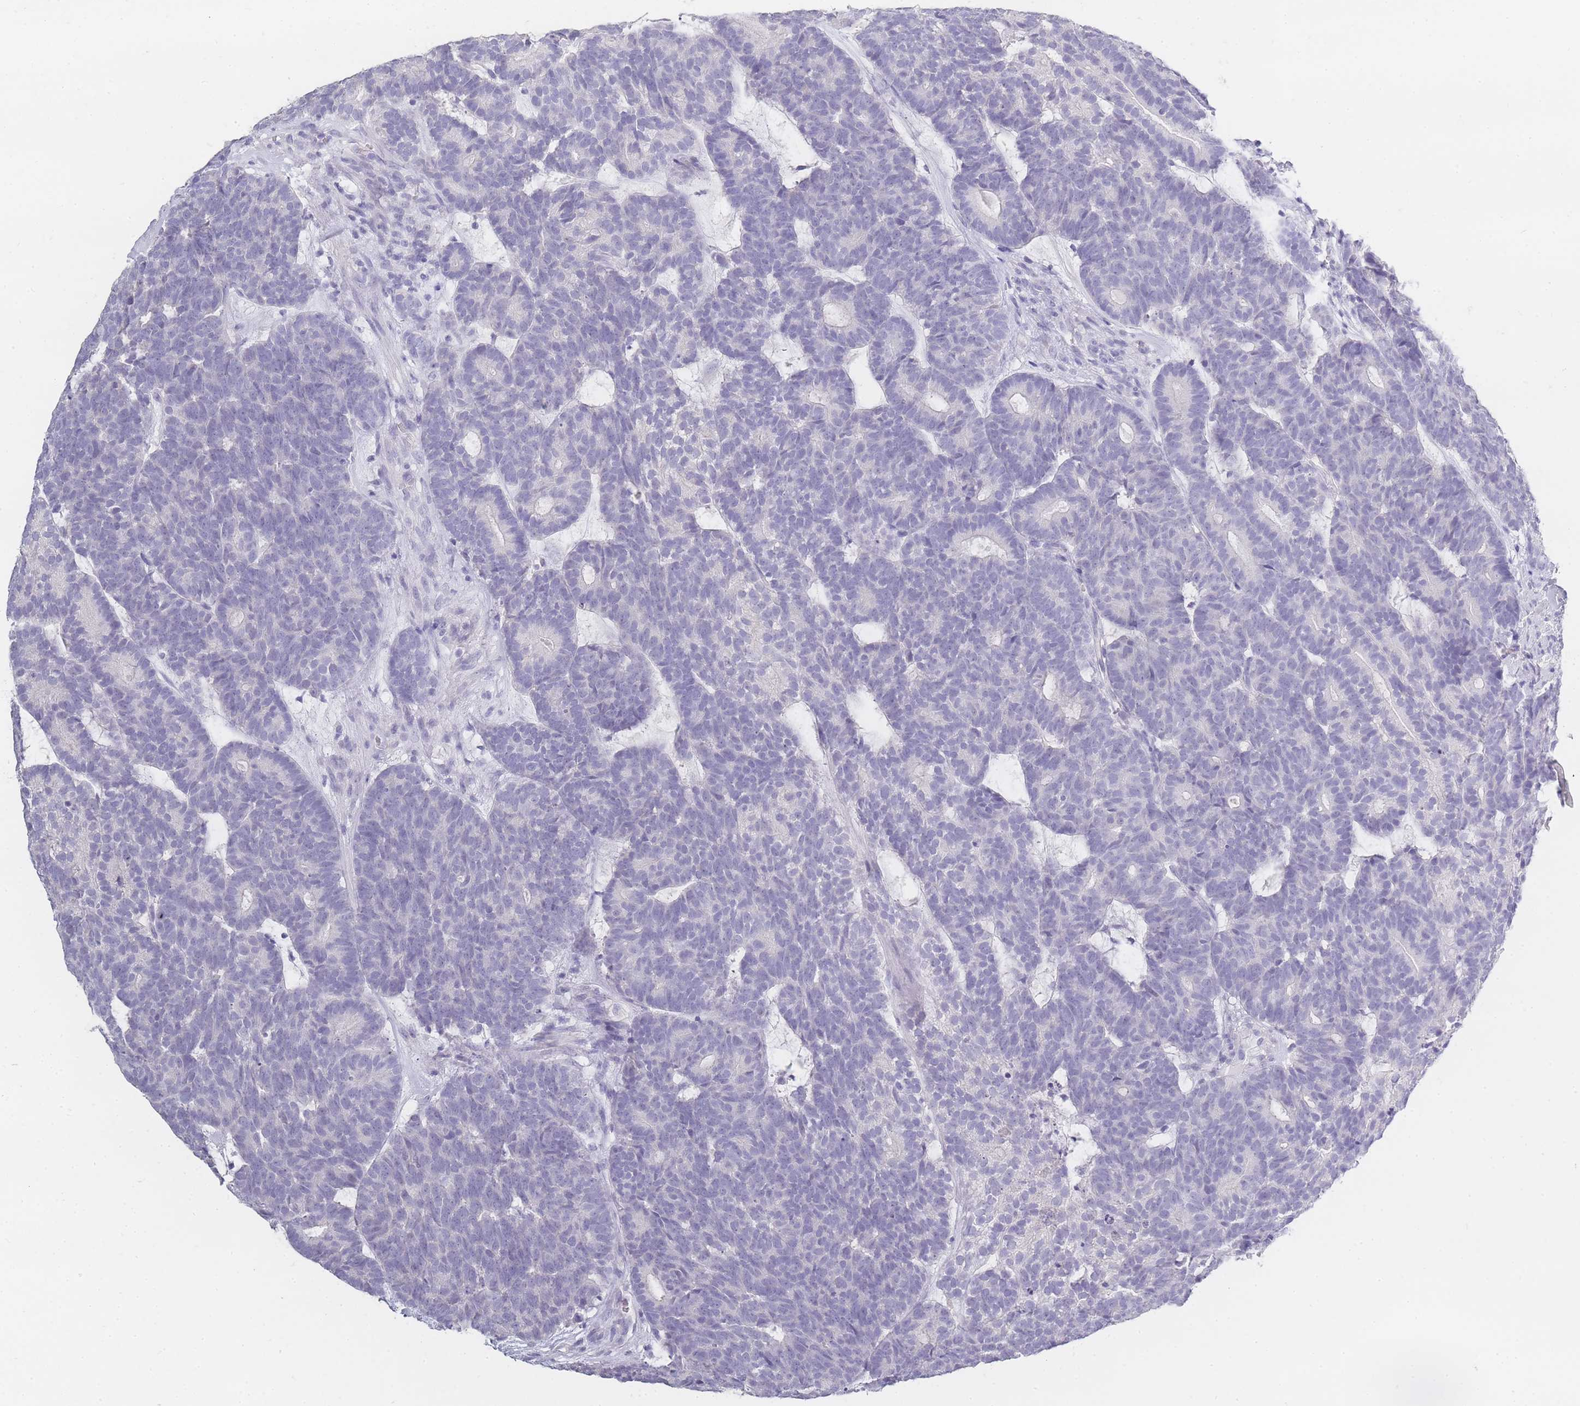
{"staining": {"intensity": "negative", "quantity": "none", "location": "none"}, "tissue": "head and neck cancer", "cell_type": "Tumor cells", "image_type": "cancer", "snomed": [{"axis": "morphology", "description": "Adenocarcinoma, NOS"}, {"axis": "topography", "description": "Head-Neck"}], "caption": "IHC photomicrograph of neoplastic tissue: human adenocarcinoma (head and neck) stained with DAB (3,3'-diaminobenzidine) exhibits no significant protein staining in tumor cells.", "gene": "INS", "patient": {"sex": "female", "age": 81}}